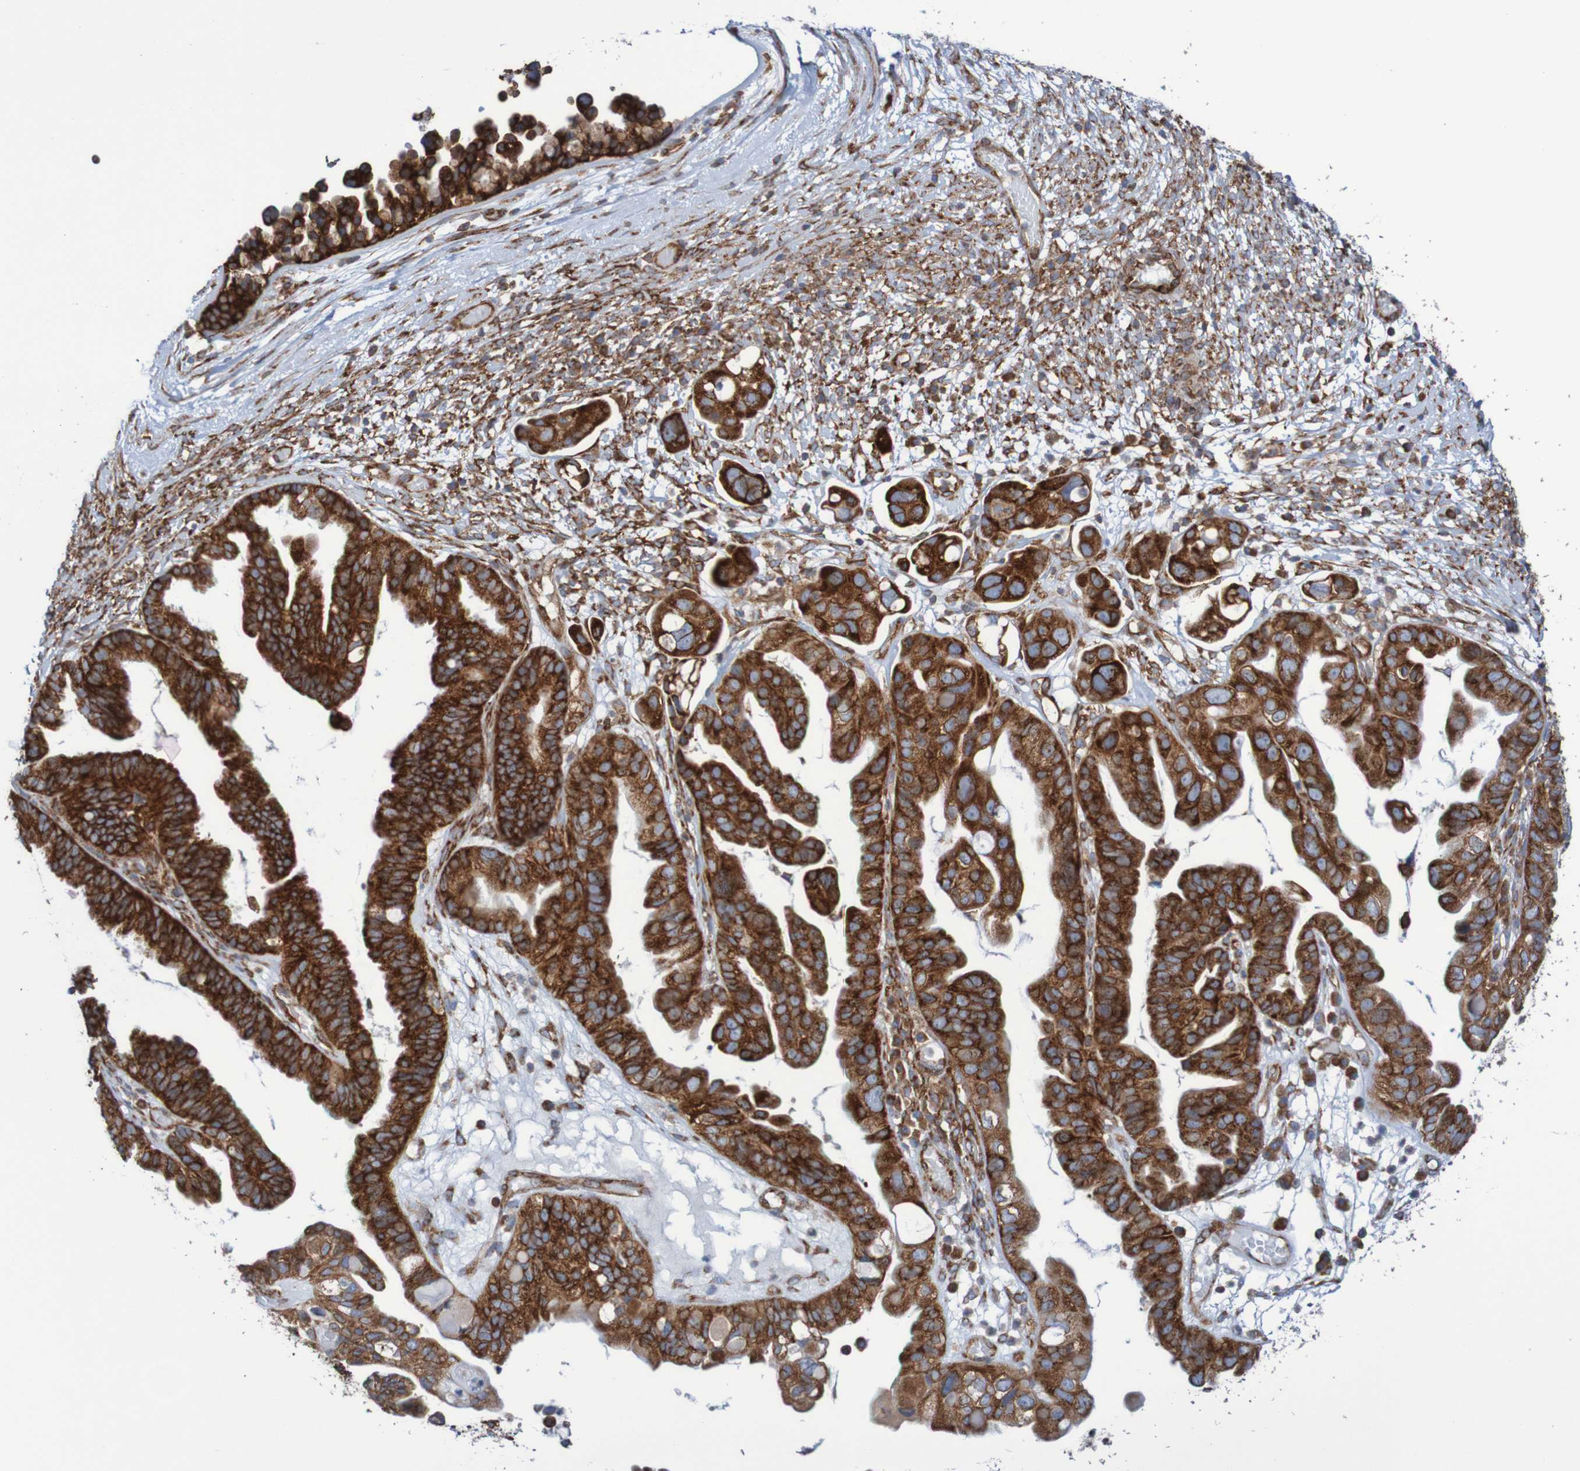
{"staining": {"intensity": "strong", "quantity": ">75%", "location": "cytoplasmic/membranous"}, "tissue": "ovarian cancer", "cell_type": "Tumor cells", "image_type": "cancer", "snomed": [{"axis": "morphology", "description": "Cystadenocarcinoma, serous, NOS"}, {"axis": "topography", "description": "Ovary"}], "caption": "IHC of ovarian cancer reveals high levels of strong cytoplasmic/membranous staining in approximately >75% of tumor cells.", "gene": "FXR2", "patient": {"sex": "female", "age": 56}}